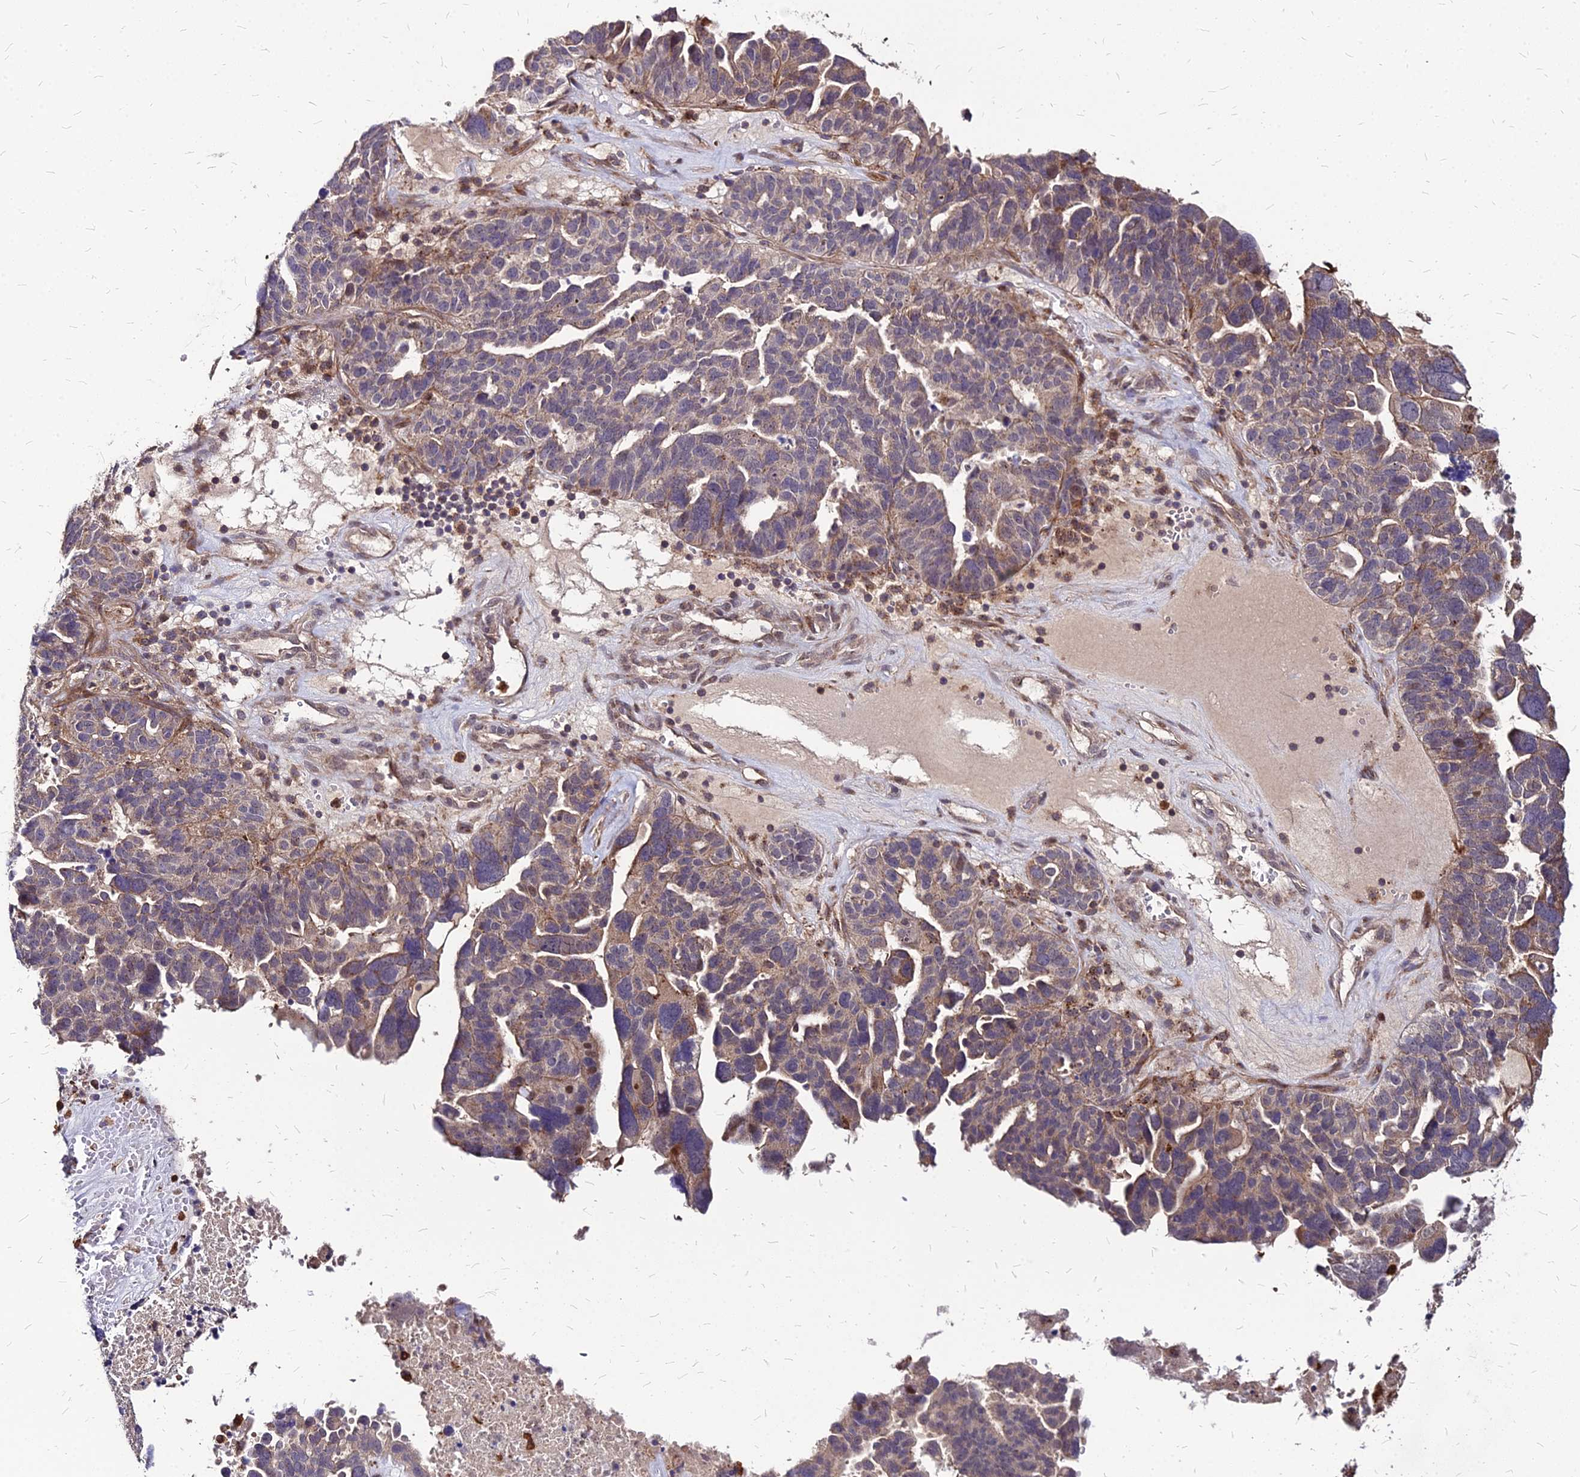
{"staining": {"intensity": "weak", "quantity": "25%-75%", "location": "cytoplasmic/membranous"}, "tissue": "ovarian cancer", "cell_type": "Tumor cells", "image_type": "cancer", "snomed": [{"axis": "morphology", "description": "Cystadenocarcinoma, serous, NOS"}, {"axis": "topography", "description": "Ovary"}], "caption": "A brown stain labels weak cytoplasmic/membranous staining of a protein in ovarian serous cystadenocarcinoma tumor cells. (DAB (3,3'-diaminobenzidine) IHC with brightfield microscopy, high magnification).", "gene": "APBA3", "patient": {"sex": "female", "age": 59}}